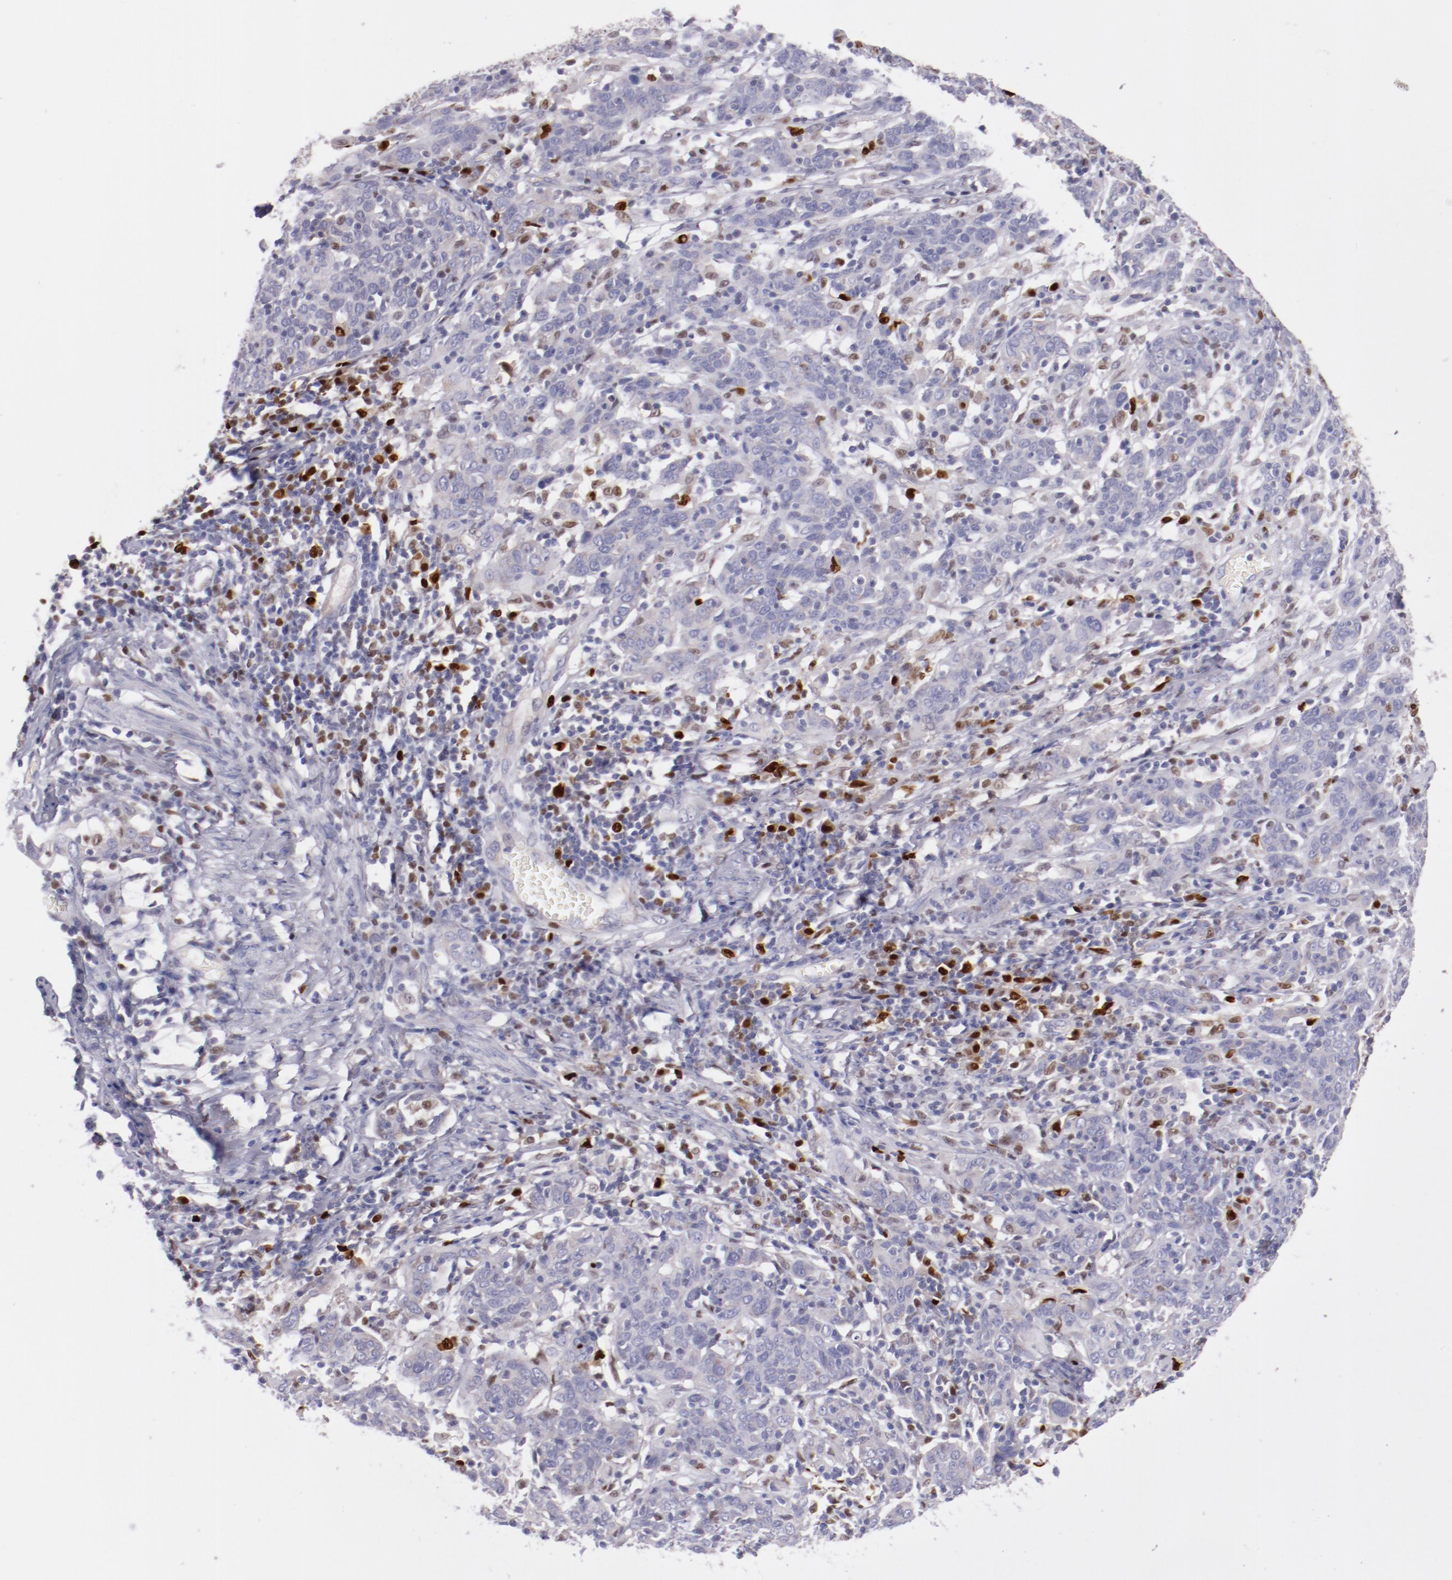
{"staining": {"intensity": "negative", "quantity": "none", "location": "none"}, "tissue": "cervical cancer", "cell_type": "Tumor cells", "image_type": "cancer", "snomed": [{"axis": "morphology", "description": "Normal tissue, NOS"}, {"axis": "morphology", "description": "Squamous cell carcinoma, NOS"}, {"axis": "topography", "description": "Cervix"}], "caption": "Immunohistochemistry of human cervical squamous cell carcinoma shows no positivity in tumor cells. Nuclei are stained in blue.", "gene": "IRF8", "patient": {"sex": "female", "age": 67}}